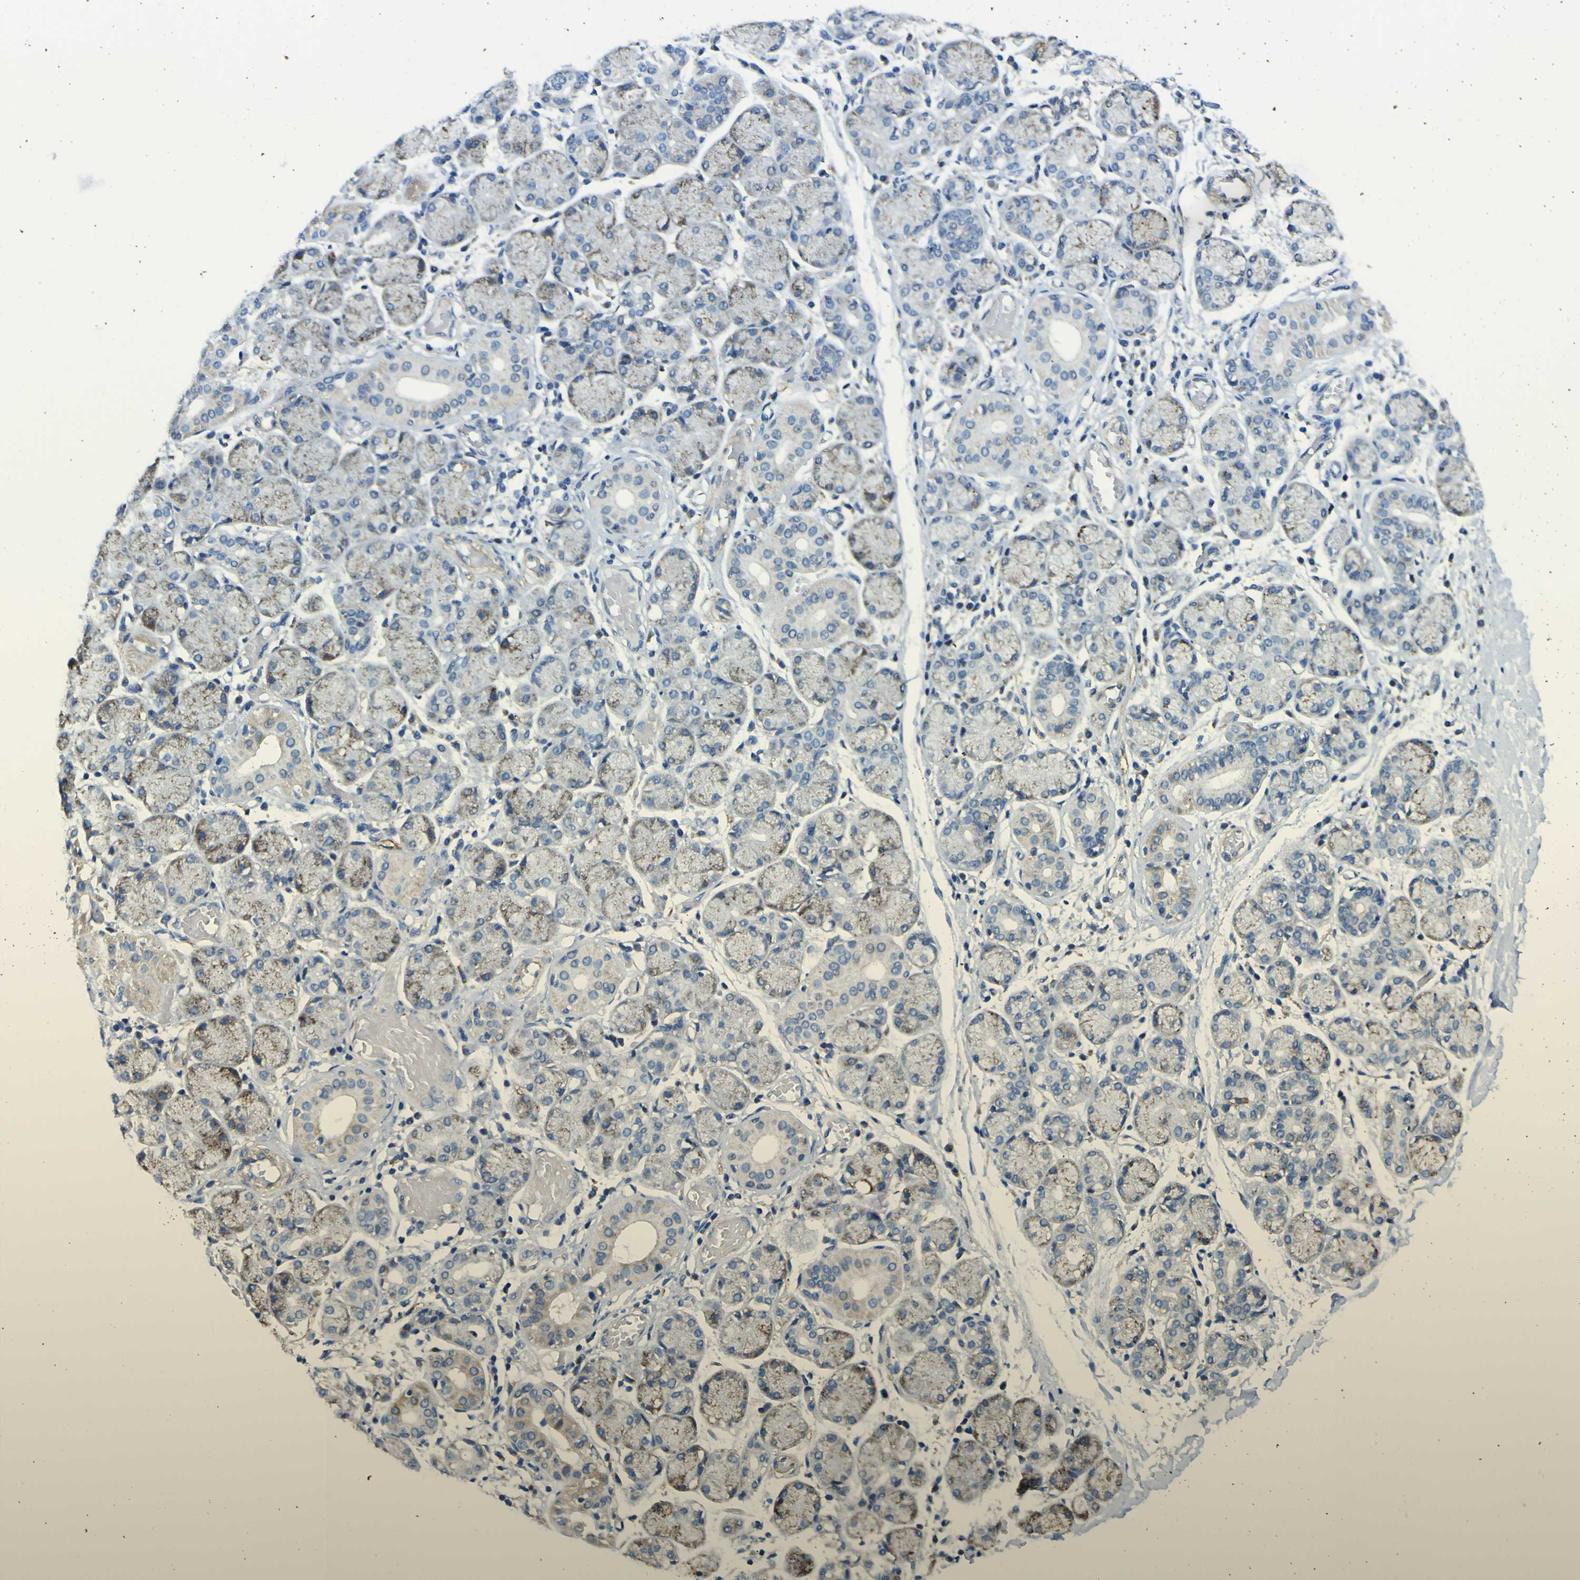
{"staining": {"intensity": "strong", "quantity": "<25%", "location": "cytoplasmic/membranous"}, "tissue": "salivary gland", "cell_type": "Glandular cells", "image_type": "normal", "snomed": [{"axis": "morphology", "description": "Normal tissue, NOS"}, {"axis": "topography", "description": "Salivary gland"}], "caption": "High-power microscopy captured an immunohistochemistry (IHC) micrograph of unremarkable salivary gland, revealing strong cytoplasmic/membranous expression in approximately <25% of glandular cells. Using DAB (brown) and hematoxylin (blue) stains, captured at high magnification using brightfield microscopy.", "gene": "ALDH18A1", "patient": {"sex": "female", "age": 24}}